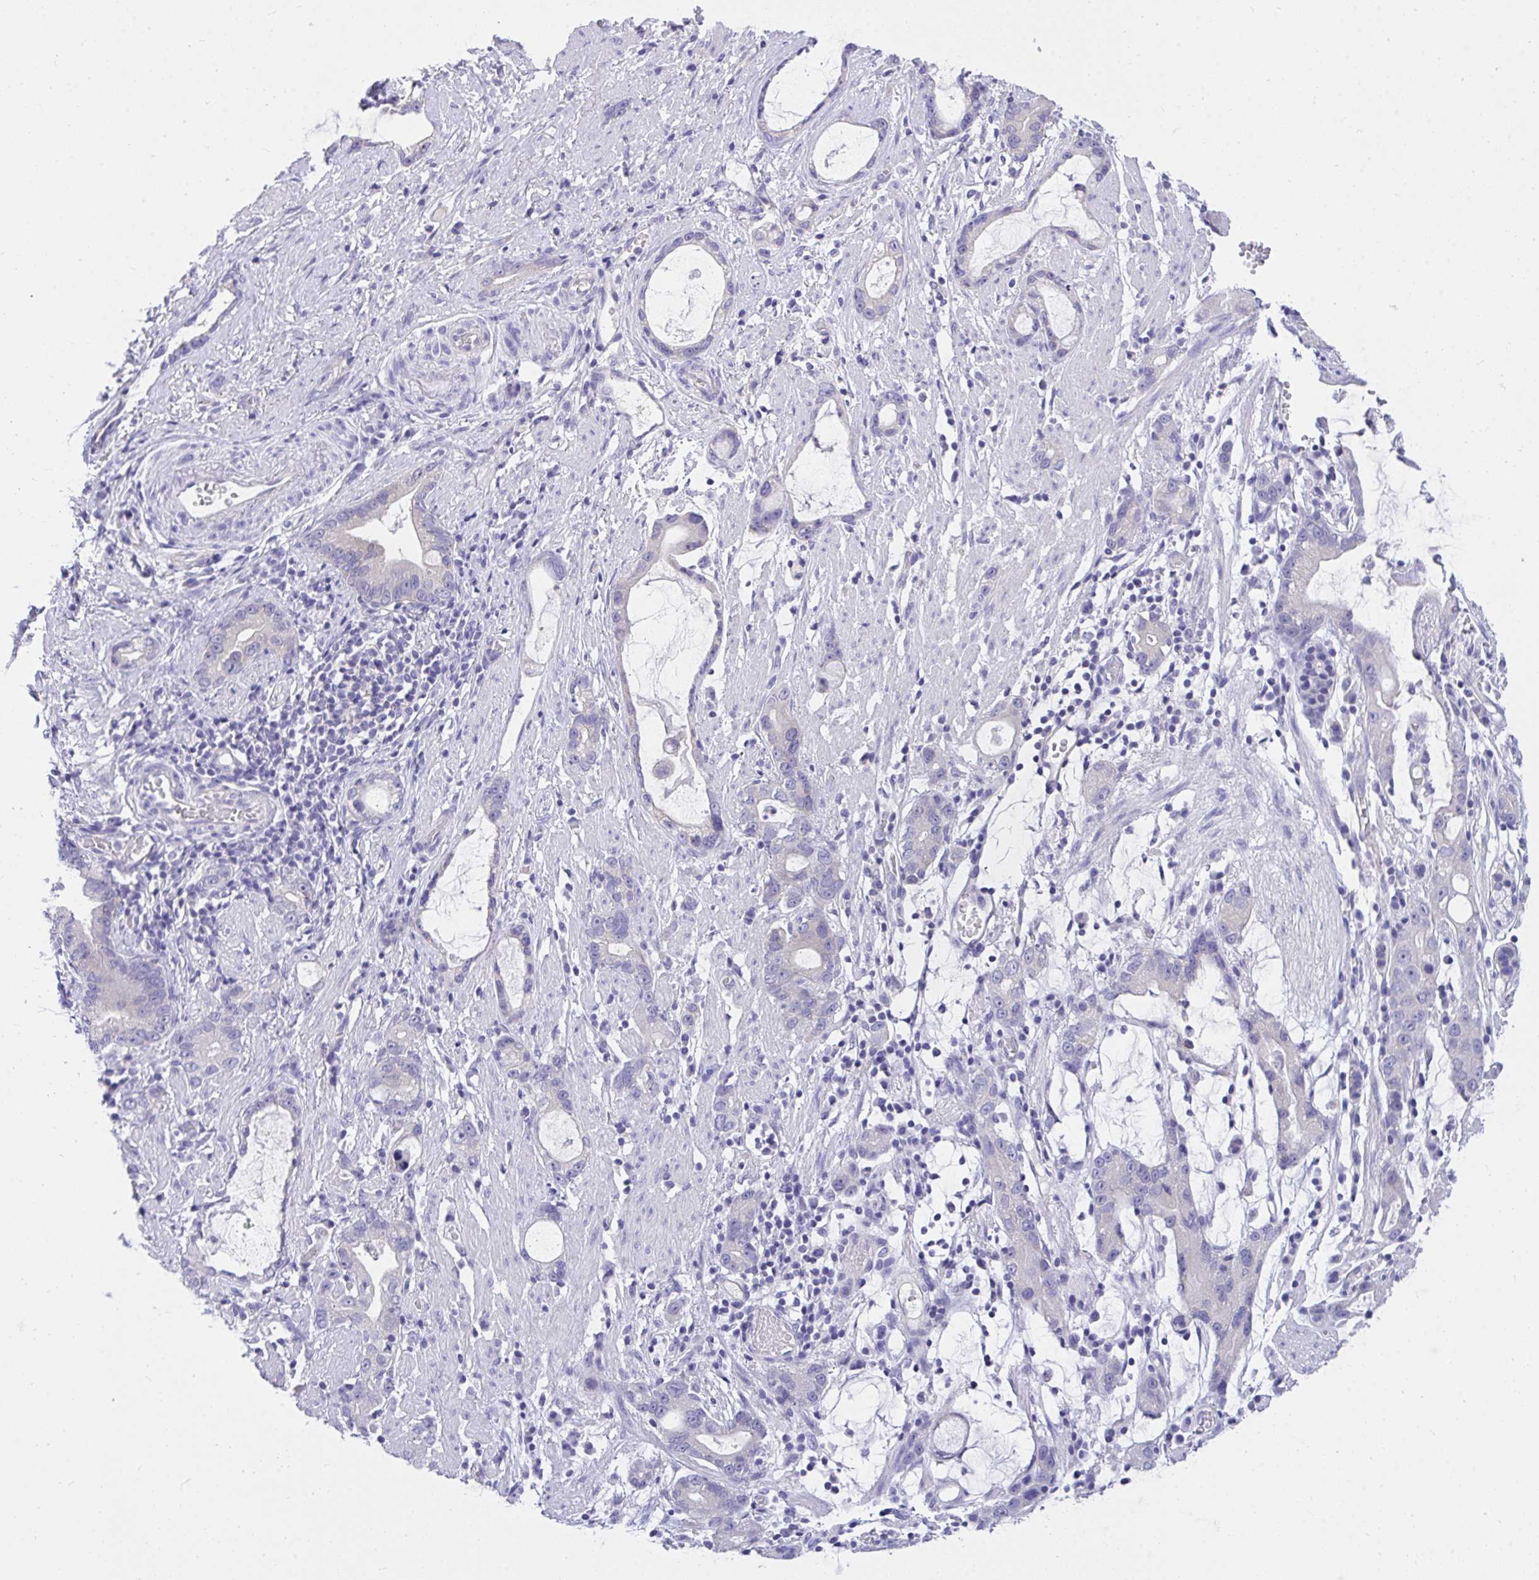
{"staining": {"intensity": "negative", "quantity": "none", "location": "none"}, "tissue": "stomach cancer", "cell_type": "Tumor cells", "image_type": "cancer", "snomed": [{"axis": "morphology", "description": "Adenocarcinoma, NOS"}, {"axis": "topography", "description": "Stomach"}], "caption": "The IHC micrograph has no significant staining in tumor cells of stomach adenocarcinoma tissue.", "gene": "TLN2", "patient": {"sex": "male", "age": 55}}